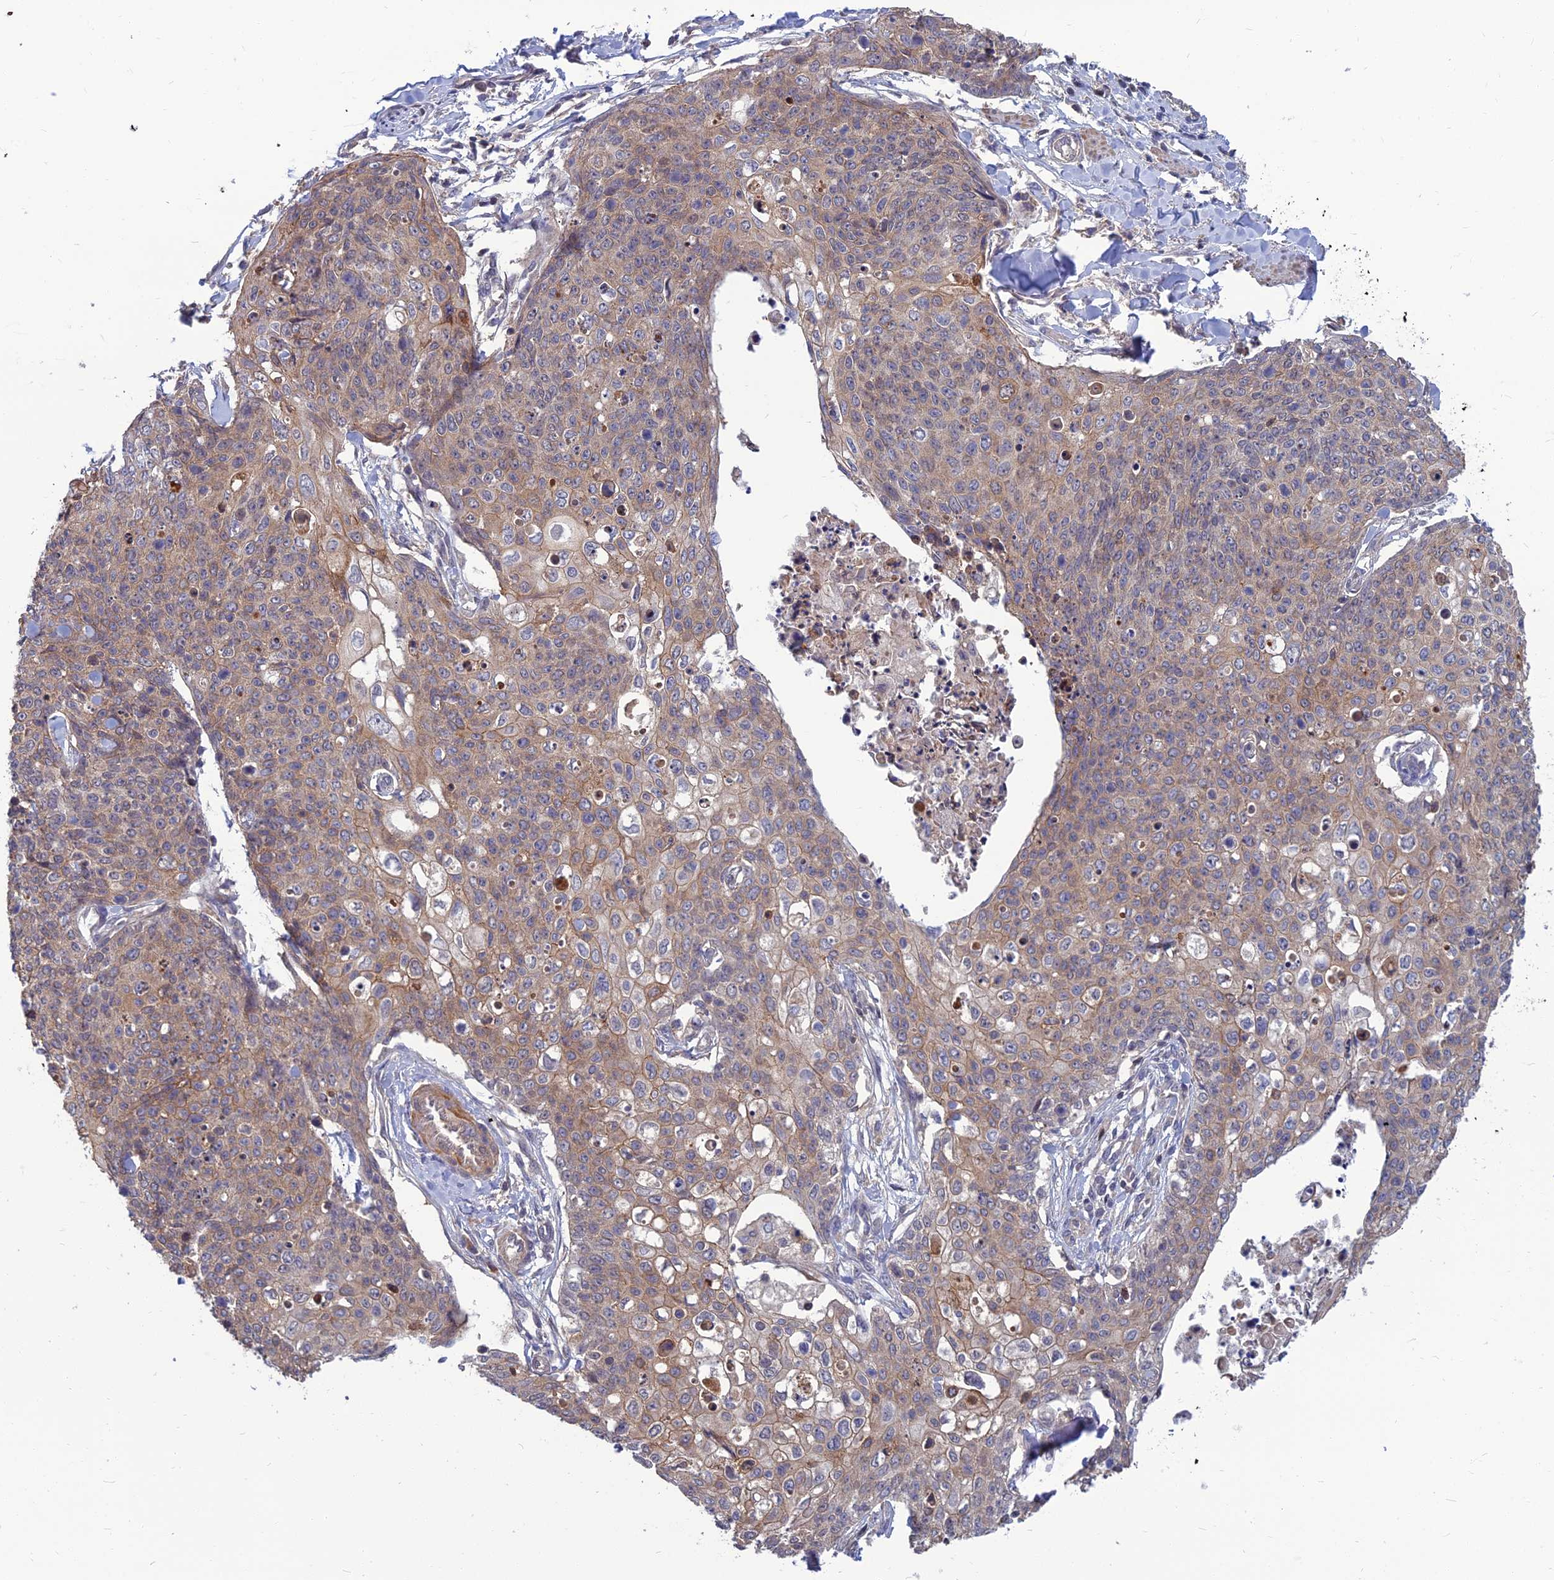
{"staining": {"intensity": "moderate", "quantity": ">75%", "location": "cytoplasmic/membranous"}, "tissue": "skin cancer", "cell_type": "Tumor cells", "image_type": "cancer", "snomed": [{"axis": "morphology", "description": "Squamous cell carcinoma, NOS"}, {"axis": "topography", "description": "Skin"}, {"axis": "topography", "description": "Vulva"}], "caption": "Tumor cells demonstrate moderate cytoplasmic/membranous expression in about >75% of cells in squamous cell carcinoma (skin). Using DAB (3,3'-diaminobenzidine) (brown) and hematoxylin (blue) stains, captured at high magnification using brightfield microscopy.", "gene": "OPA3", "patient": {"sex": "female", "age": 85}}